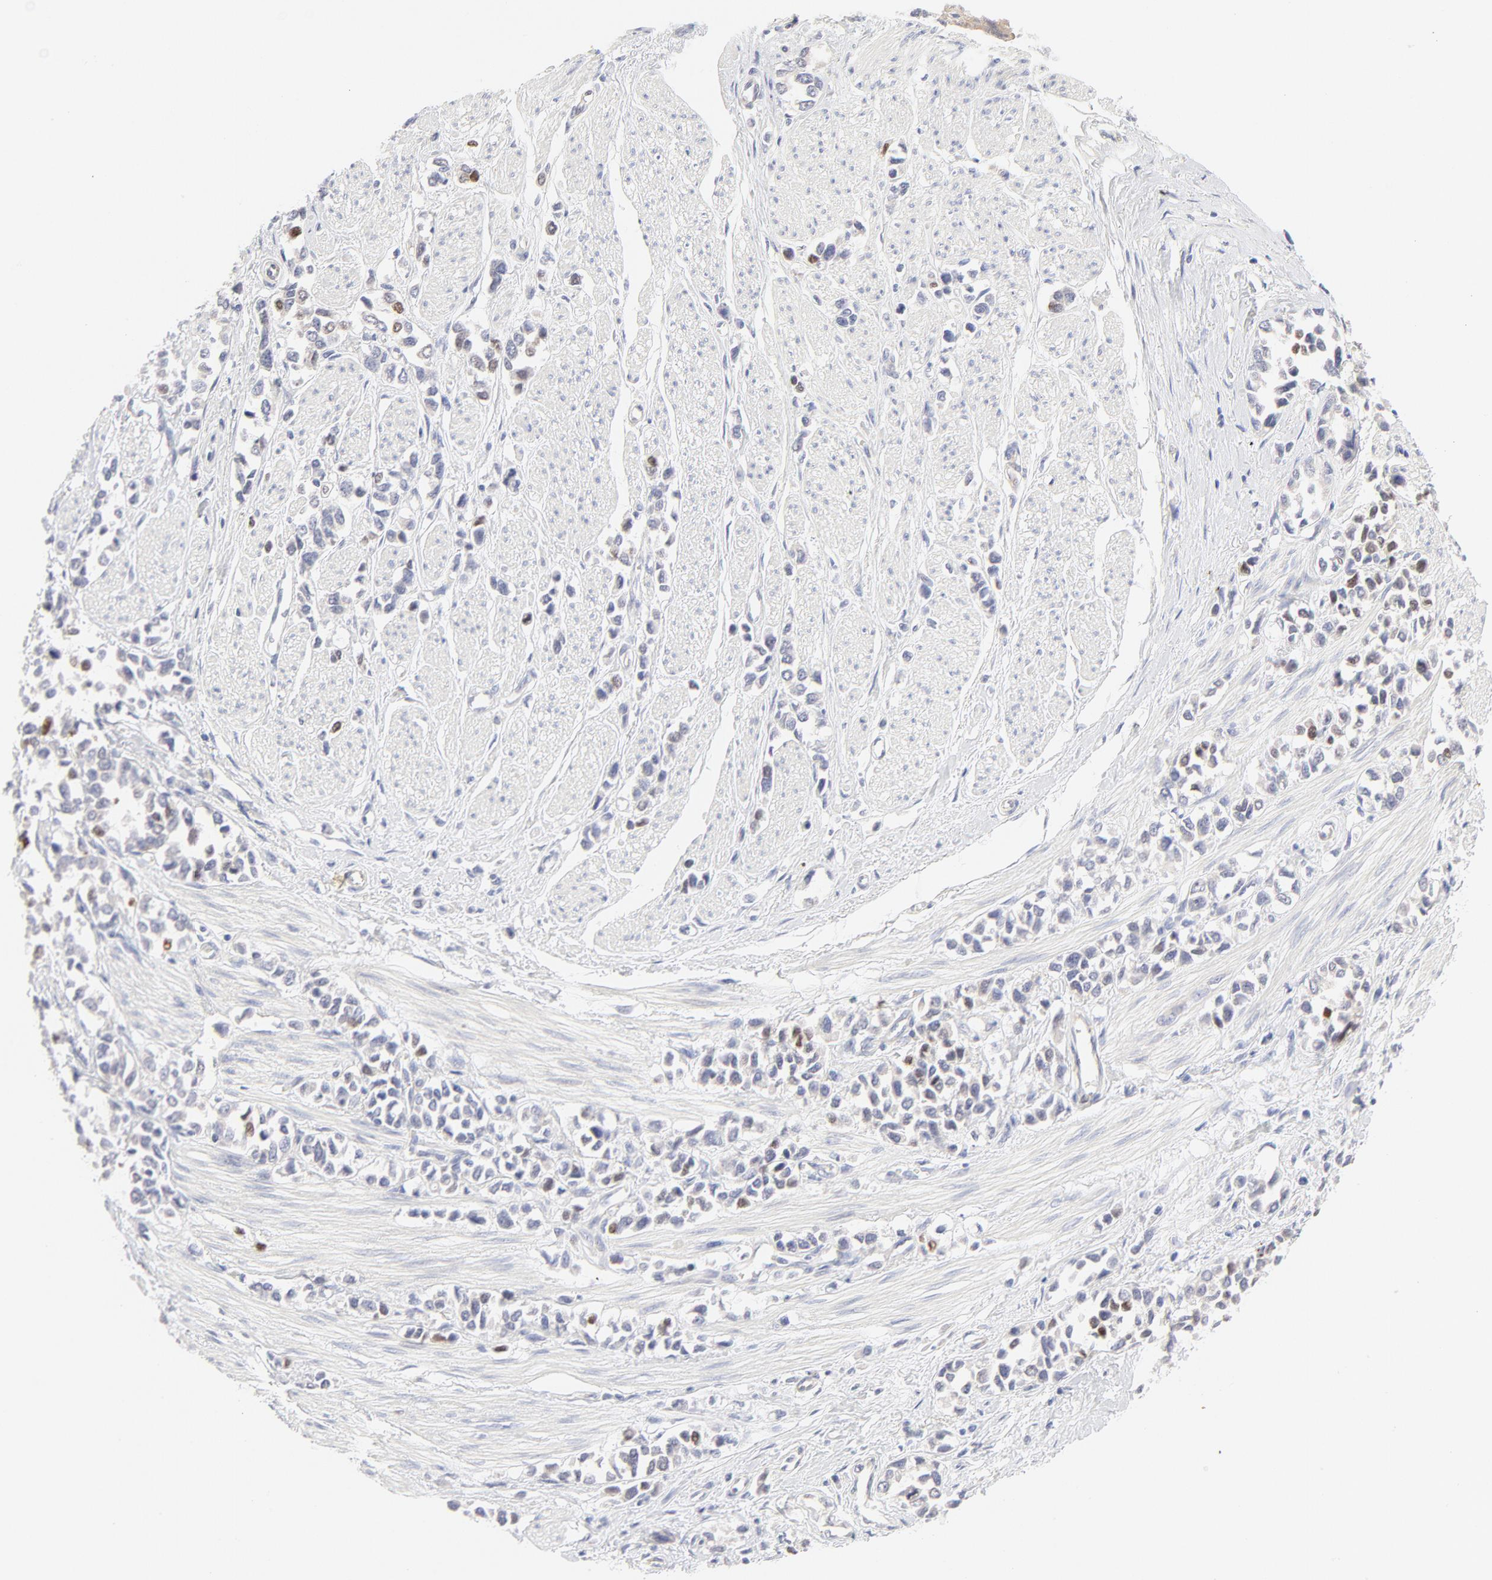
{"staining": {"intensity": "moderate", "quantity": "<25%", "location": "cytoplasmic/membranous,nuclear"}, "tissue": "stomach cancer", "cell_type": "Tumor cells", "image_type": "cancer", "snomed": [{"axis": "morphology", "description": "Adenocarcinoma, NOS"}, {"axis": "topography", "description": "Stomach, upper"}], "caption": "High-magnification brightfield microscopy of stomach adenocarcinoma stained with DAB (brown) and counterstained with hematoxylin (blue). tumor cells exhibit moderate cytoplasmic/membranous and nuclear expression is appreciated in approximately<25% of cells. The staining was performed using DAB to visualize the protein expression in brown, while the nuclei were stained in blue with hematoxylin (Magnification: 20x).", "gene": "NKX2-2", "patient": {"sex": "male", "age": 76}}